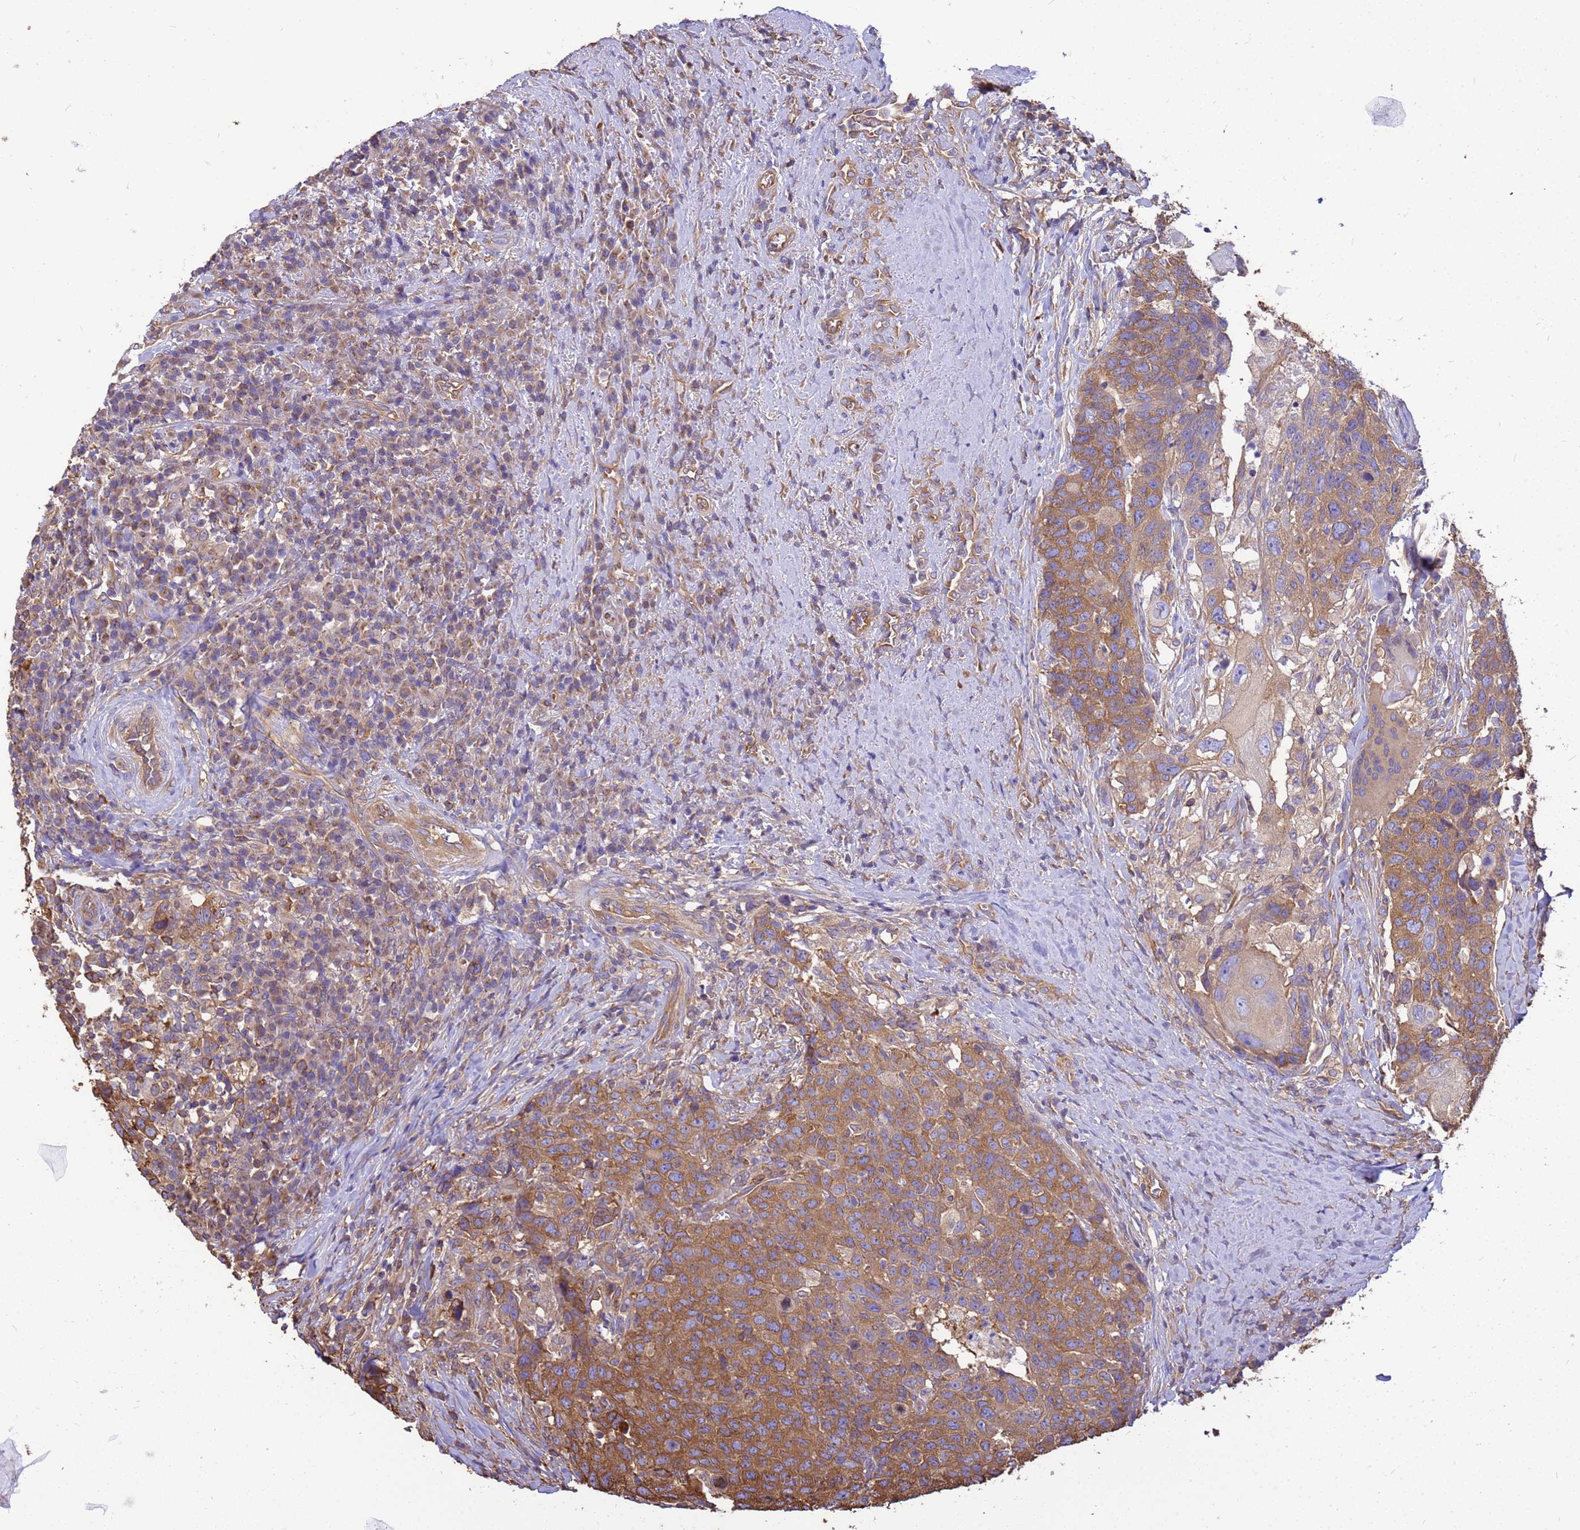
{"staining": {"intensity": "moderate", "quantity": ">75%", "location": "cytoplasmic/membranous"}, "tissue": "head and neck cancer", "cell_type": "Tumor cells", "image_type": "cancer", "snomed": [{"axis": "morphology", "description": "Squamous cell carcinoma, NOS"}, {"axis": "topography", "description": "Head-Neck"}], "caption": "Immunohistochemical staining of human head and neck cancer (squamous cell carcinoma) reveals medium levels of moderate cytoplasmic/membranous expression in about >75% of tumor cells. The staining was performed using DAB (3,3'-diaminobenzidine) to visualize the protein expression in brown, while the nuclei were stained in blue with hematoxylin (Magnification: 20x).", "gene": "TUBB1", "patient": {"sex": "male", "age": 66}}